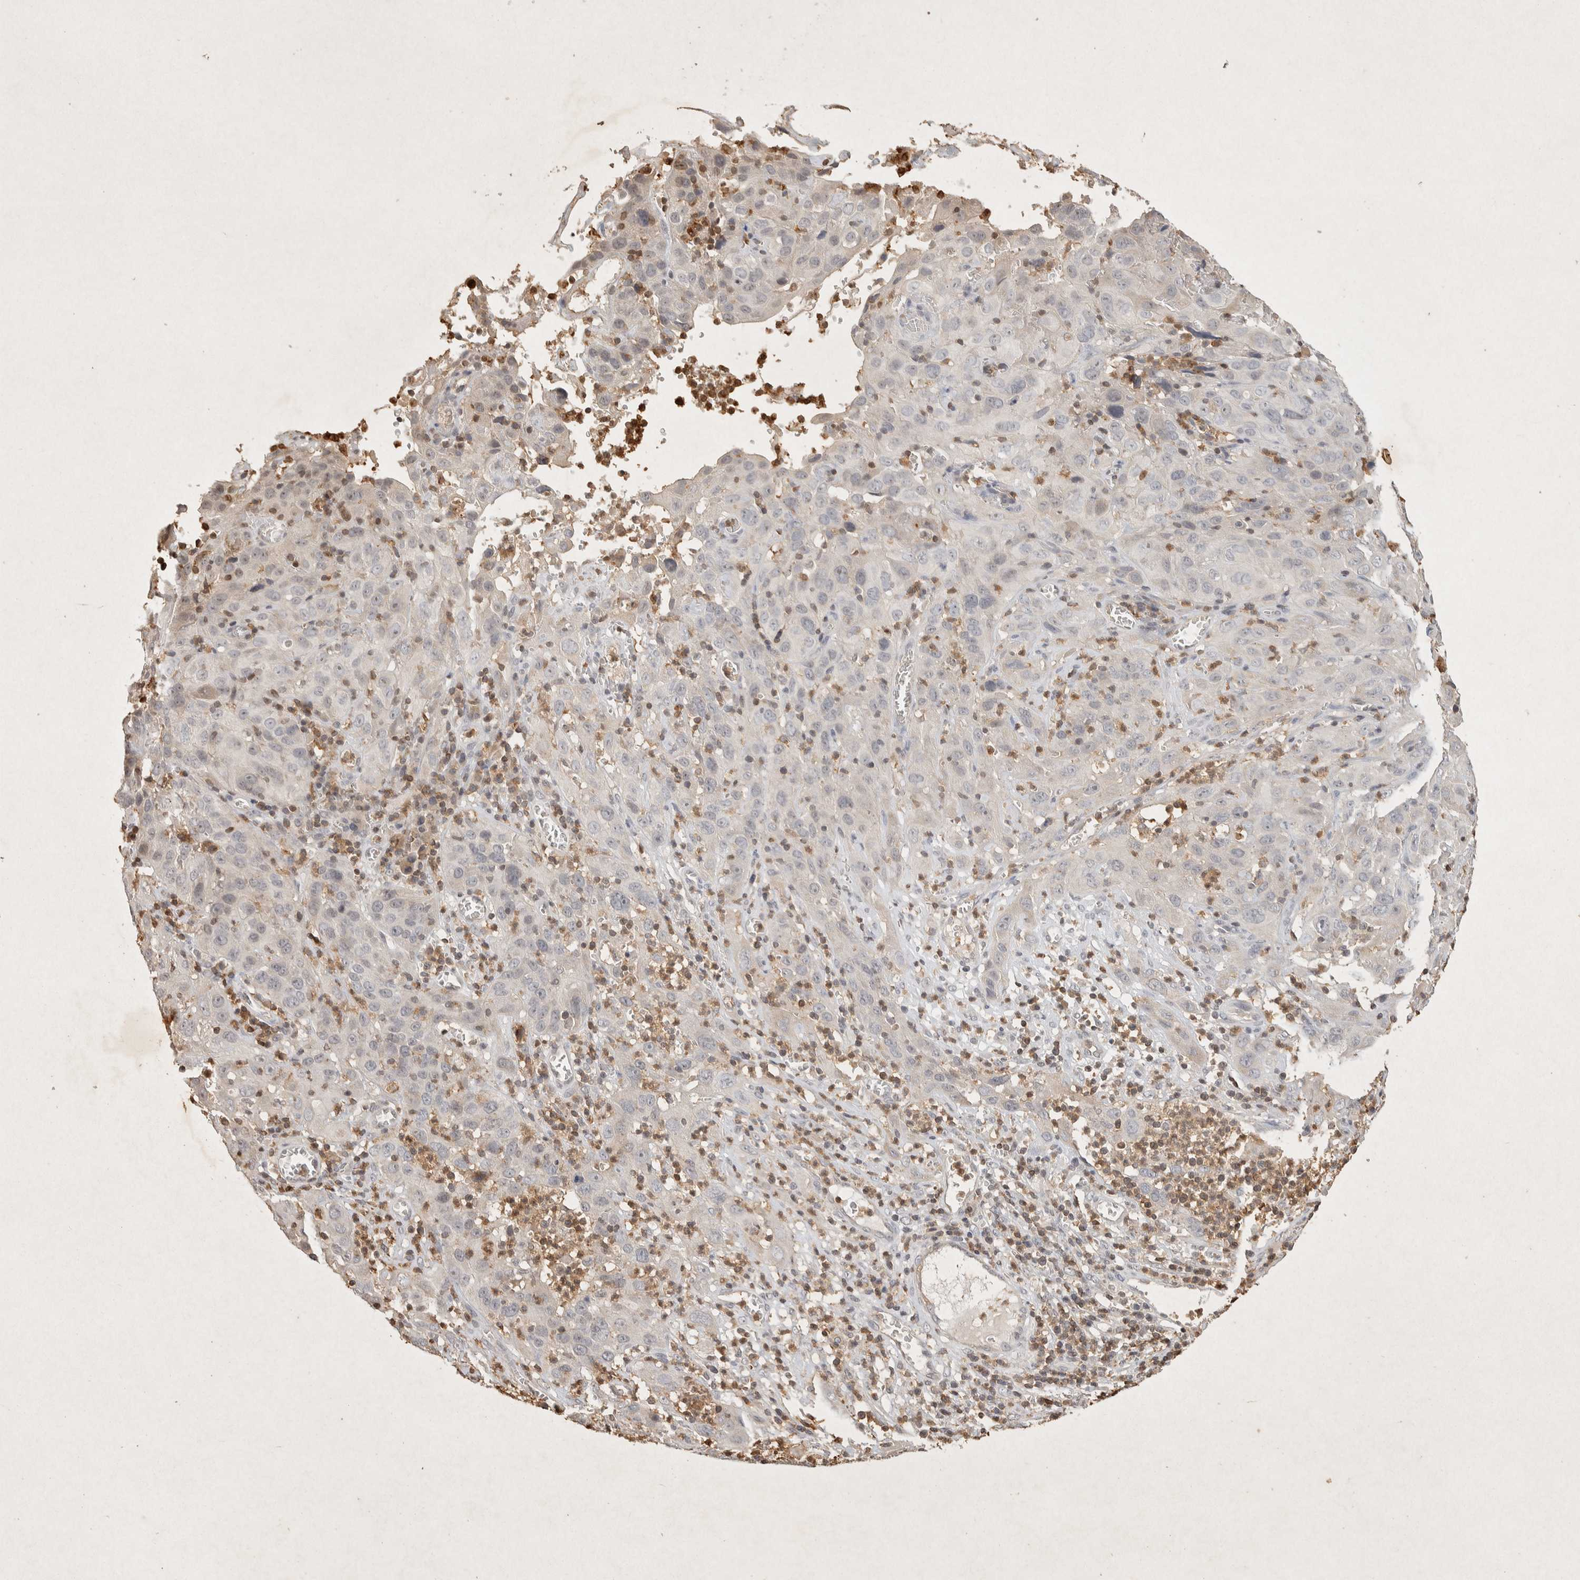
{"staining": {"intensity": "negative", "quantity": "none", "location": "none"}, "tissue": "cervical cancer", "cell_type": "Tumor cells", "image_type": "cancer", "snomed": [{"axis": "morphology", "description": "Squamous cell carcinoma, NOS"}, {"axis": "topography", "description": "Cervix"}], "caption": "Immunohistochemical staining of cervical cancer (squamous cell carcinoma) shows no significant expression in tumor cells.", "gene": "RAC2", "patient": {"sex": "female", "age": 32}}